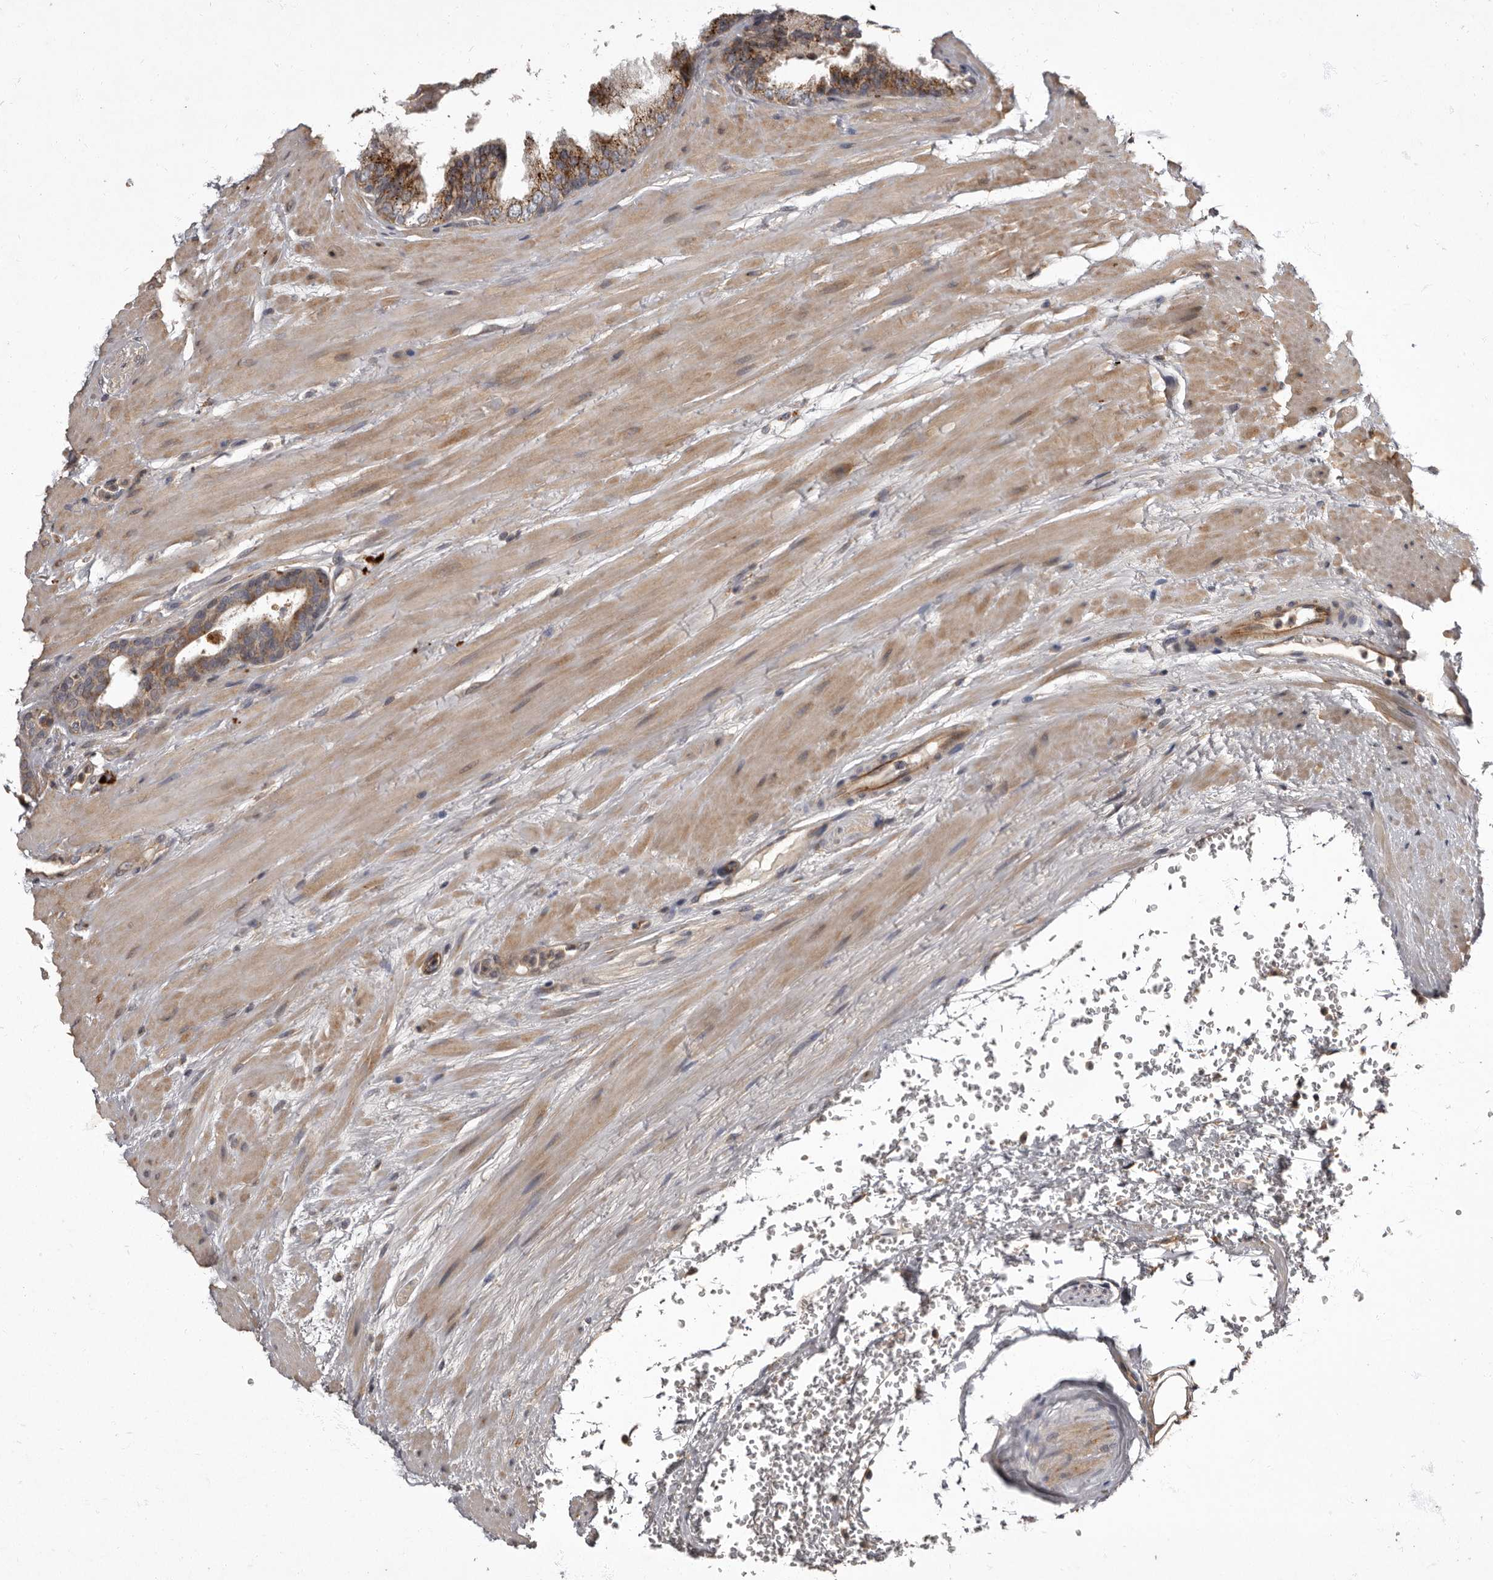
{"staining": {"intensity": "weak", "quantity": ">75%", "location": "cytoplasmic/membranous"}, "tissue": "prostate cancer", "cell_type": "Tumor cells", "image_type": "cancer", "snomed": [{"axis": "morphology", "description": "Adenocarcinoma, High grade"}, {"axis": "topography", "description": "Prostate"}], "caption": "Prostate cancer (adenocarcinoma (high-grade)) stained for a protein shows weak cytoplasmic/membranous positivity in tumor cells. The staining was performed using DAB (3,3'-diaminobenzidine) to visualize the protein expression in brown, while the nuclei were stained in blue with hematoxylin (Magnification: 20x).", "gene": "ADCY2", "patient": {"sex": "male", "age": 61}}